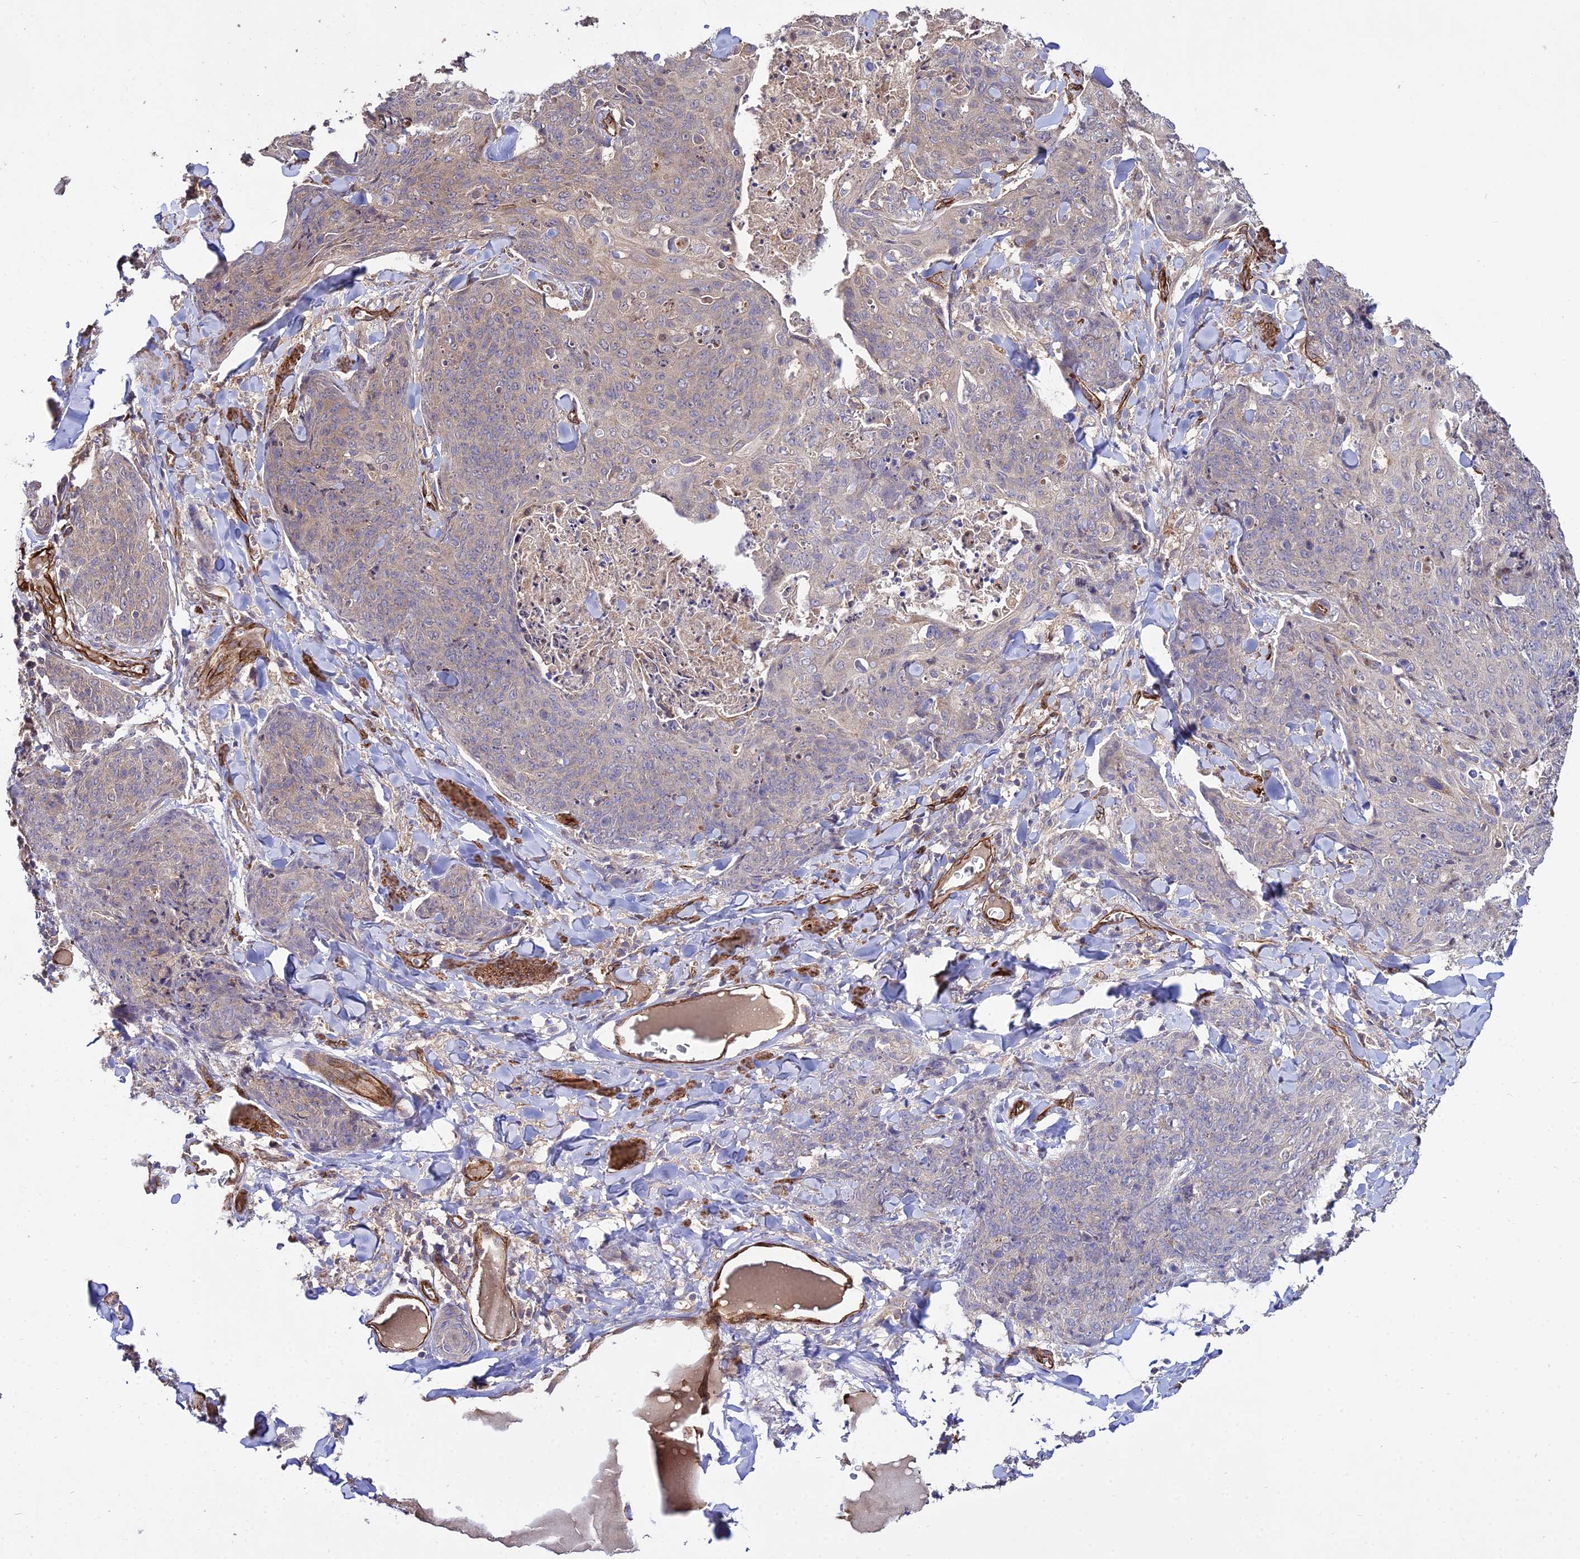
{"staining": {"intensity": "weak", "quantity": "<25%", "location": "cytoplasmic/membranous"}, "tissue": "skin cancer", "cell_type": "Tumor cells", "image_type": "cancer", "snomed": [{"axis": "morphology", "description": "Squamous cell carcinoma, NOS"}, {"axis": "topography", "description": "Skin"}, {"axis": "topography", "description": "Vulva"}], "caption": "High power microscopy photomicrograph of an immunohistochemistry histopathology image of skin cancer, revealing no significant staining in tumor cells. (DAB IHC with hematoxylin counter stain).", "gene": "GRTP1", "patient": {"sex": "female", "age": 85}}